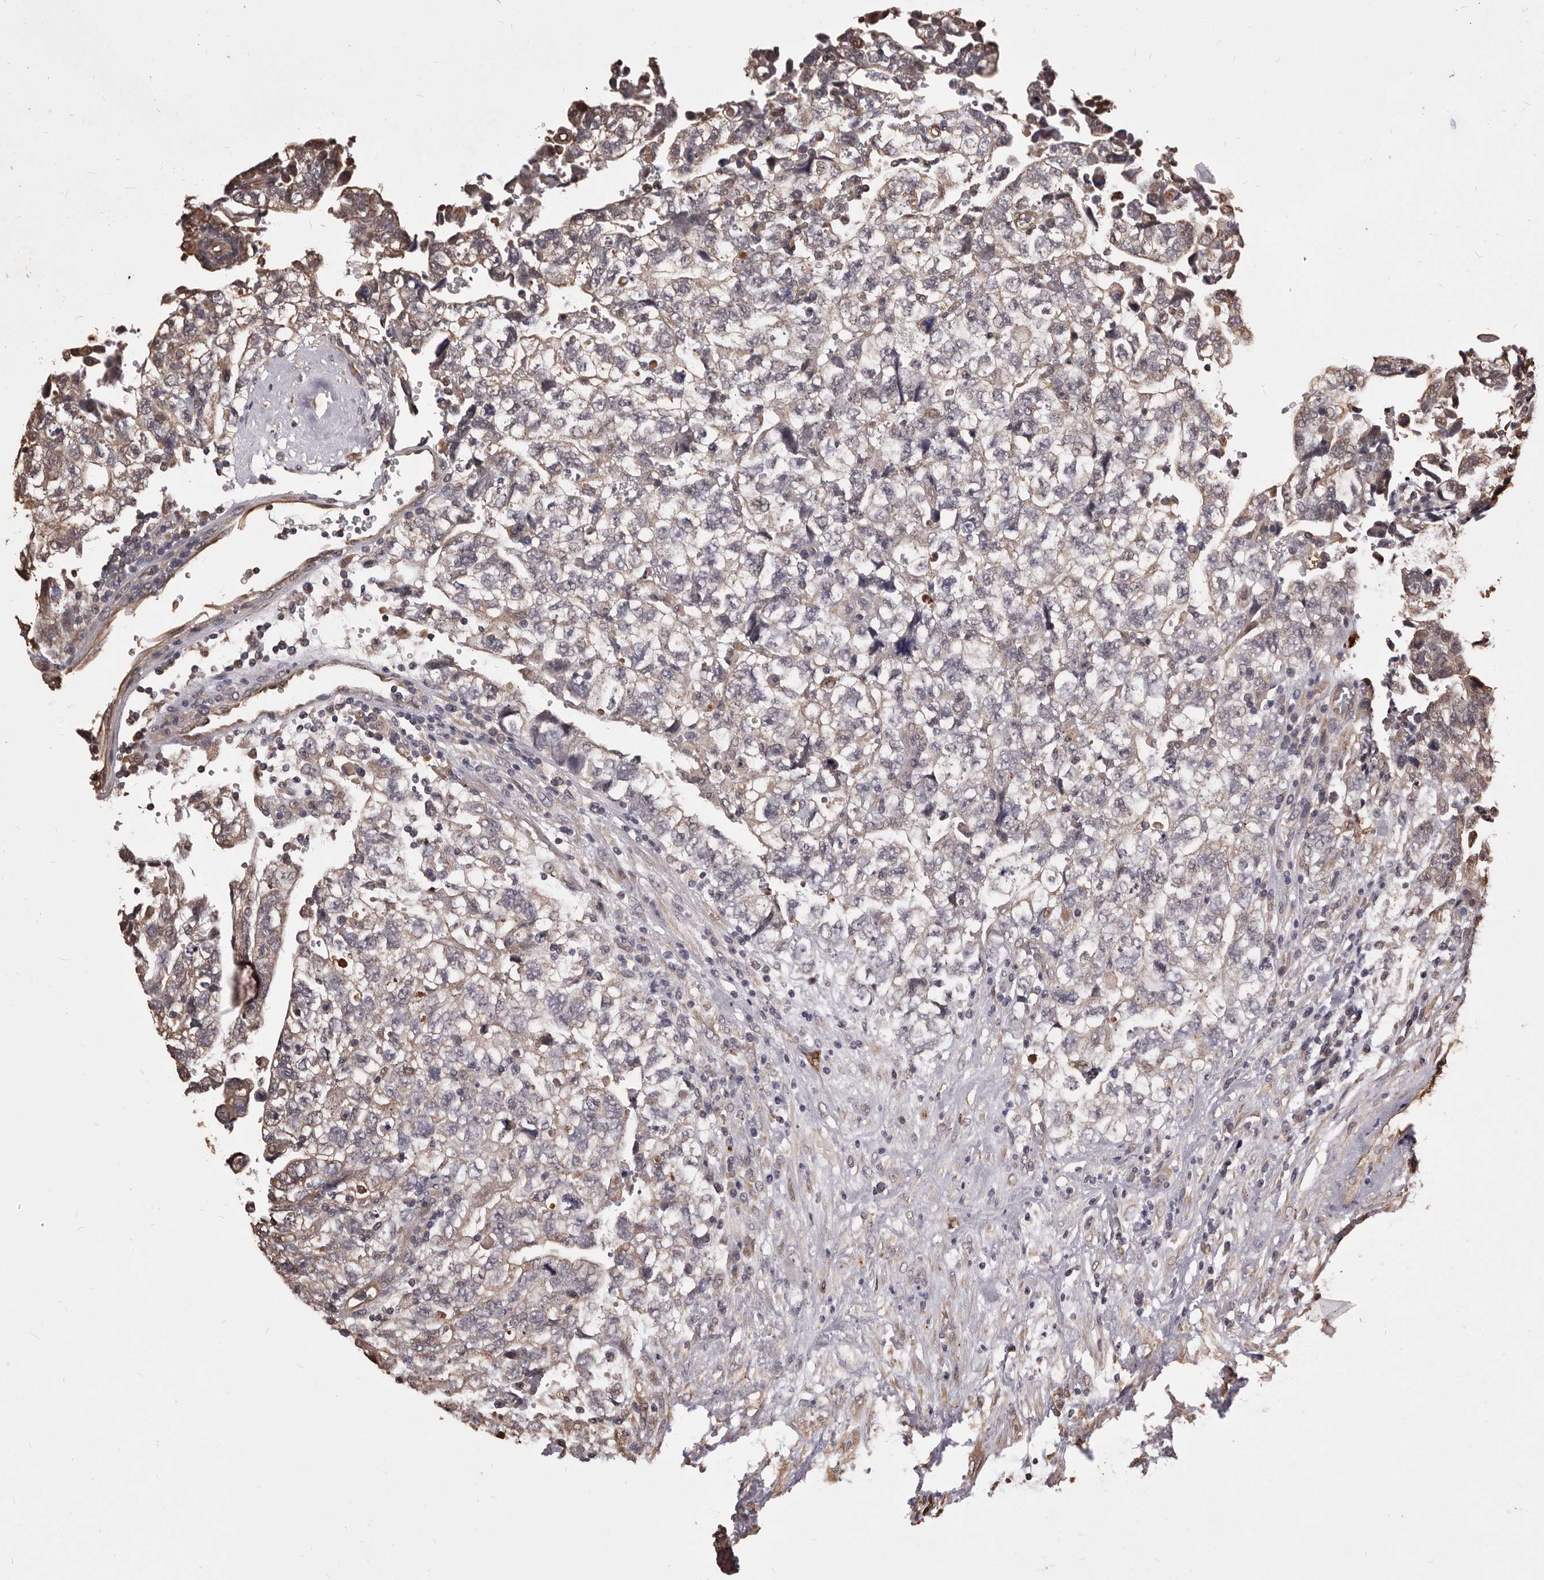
{"staining": {"intensity": "weak", "quantity": "<25%", "location": "cytoplasmic/membranous"}, "tissue": "testis cancer", "cell_type": "Tumor cells", "image_type": "cancer", "snomed": [{"axis": "morphology", "description": "Carcinoma, Embryonal, NOS"}, {"axis": "topography", "description": "Testis"}], "caption": "There is no significant staining in tumor cells of testis cancer (embryonal carcinoma).", "gene": "ALPK1", "patient": {"sex": "male", "age": 36}}